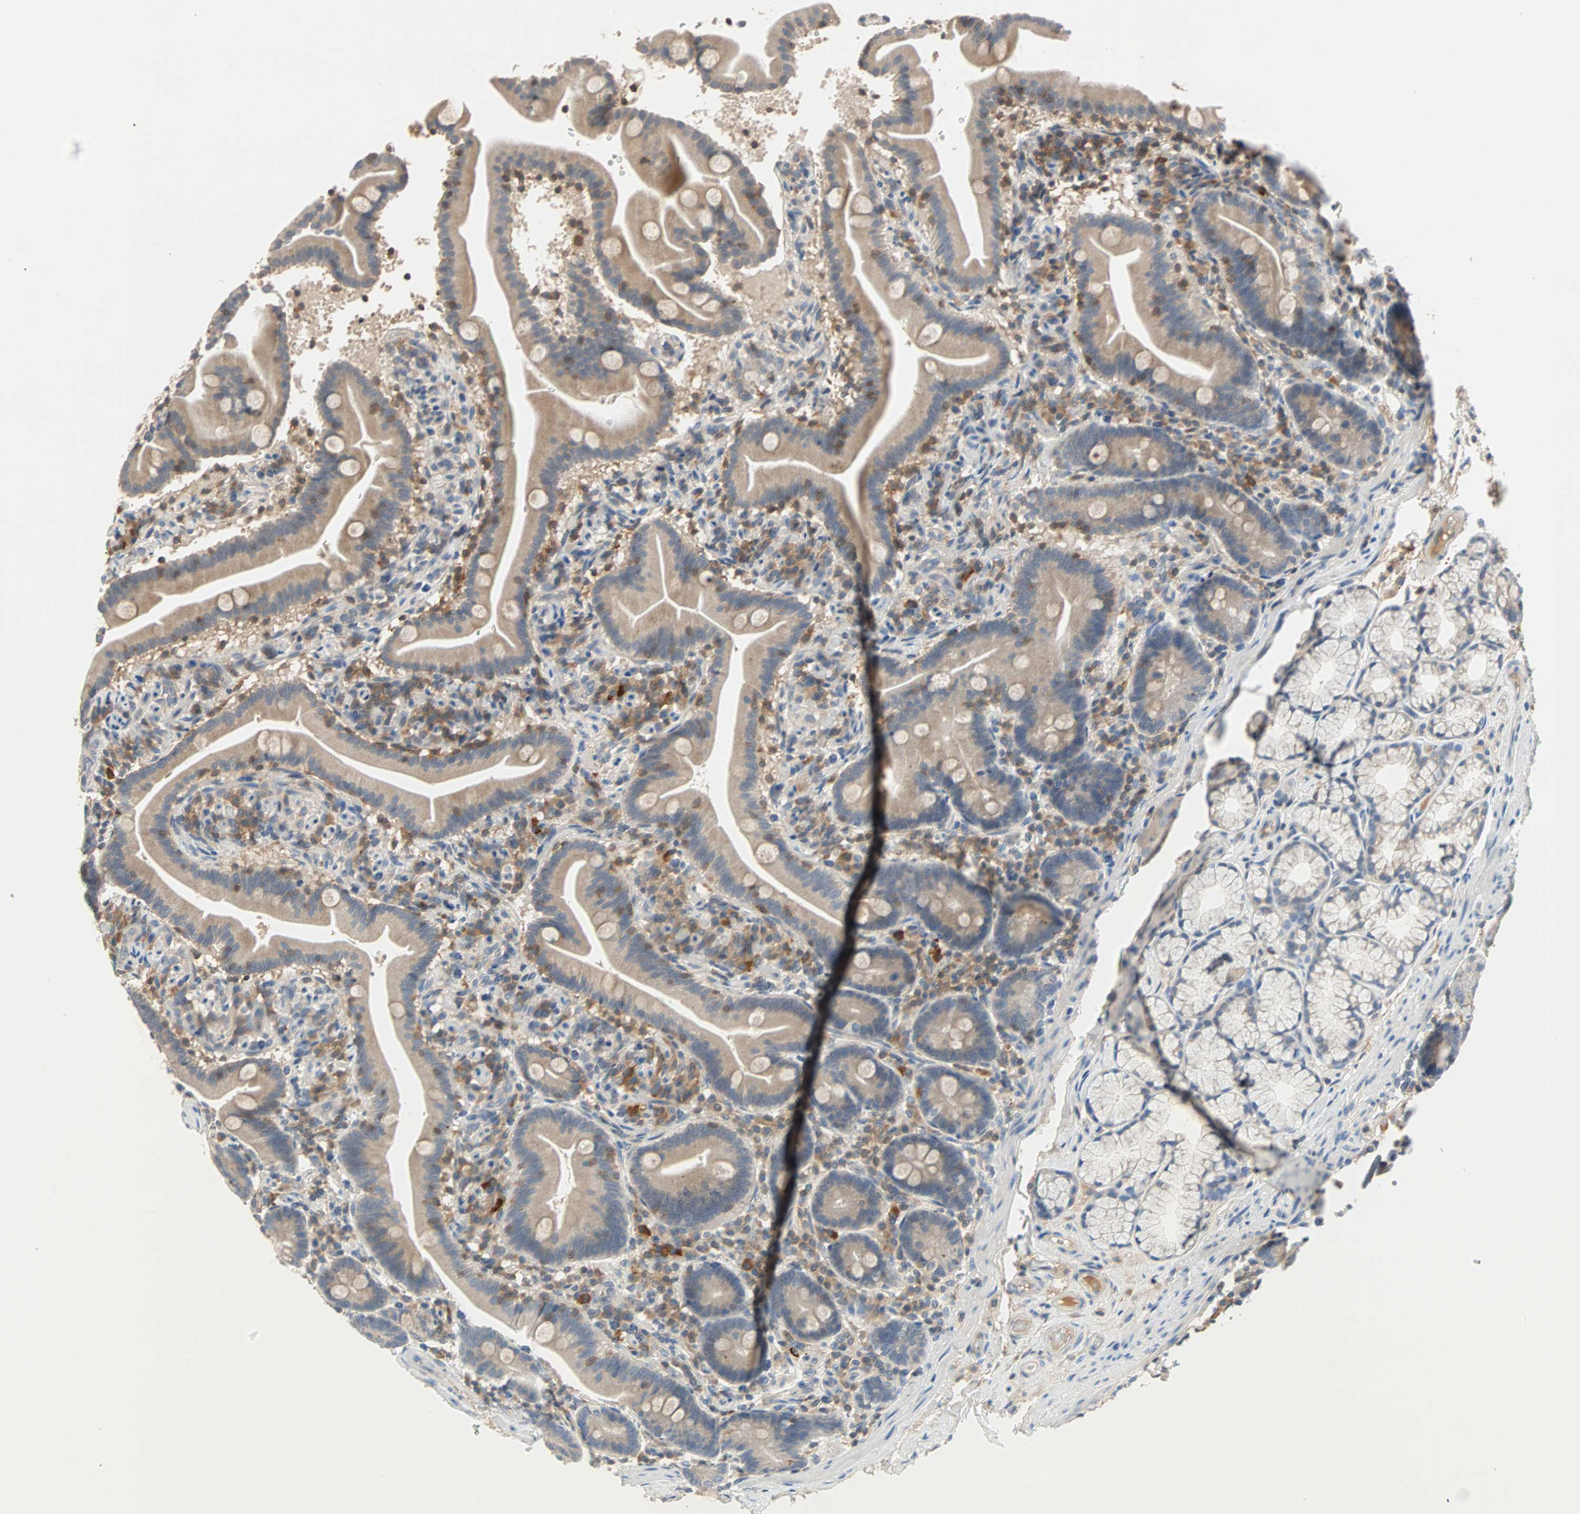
{"staining": {"intensity": "weak", "quantity": "25%-75%", "location": "cytoplasmic/membranous"}, "tissue": "duodenum", "cell_type": "Glandular cells", "image_type": "normal", "snomed": [{"axis": "morphology", "description": "Normal tissue, NOS"}, {"axis": "topography", "description": "Duodenum"}], "caption": "Immunohistochemical staining of unremarkable duodenum shows low levels of weak cytoplasmic/membranous staining in approximately 25%-75% of glandular cells.", "gene": "MAP4K1", "patient": {"sex": "male", "age": 54}}